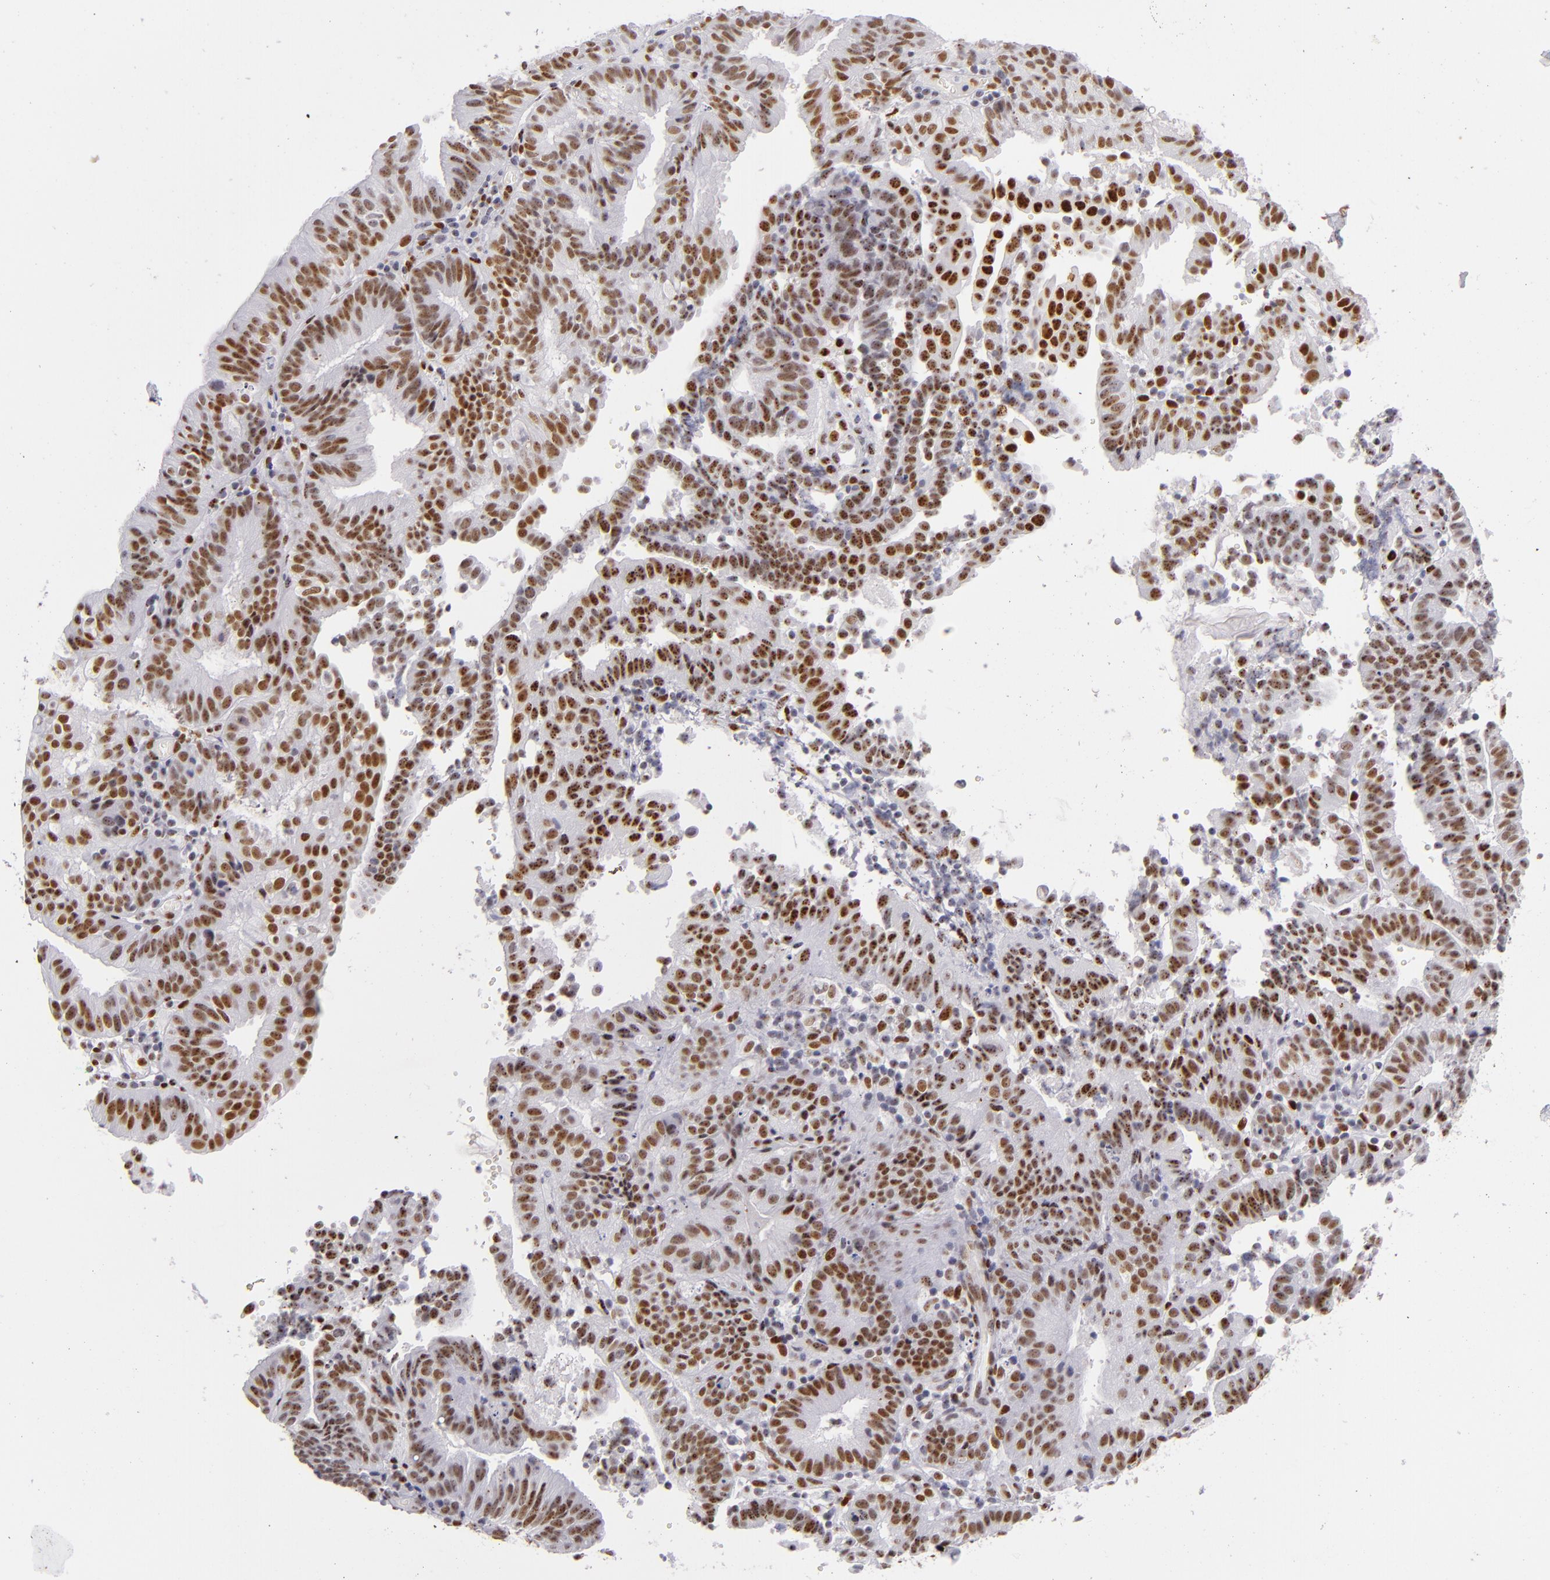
{"staining": {"intensity": "strong", "quantity": ">75%", "location": "nuclear"}, "tissue": "cervical cancer", "cell_type": "Tumor cells", "image_type": "cancer", "snomed": [{"axis": "morphology", "description": "Adenocarcinoma, NOS"}, {"axis": "topography", "description": "Cervix"}], "caption": "High-magnification brightfield microscopy of cervical adenocarcinoma stained with DAB (3,3'-diaminobenzidine) (brown) and counterstained with hematoxylin (blue). tumor cells exhibit strong nuclear staining is seen in about>75% of cells.", "gene": "TOP3A", "patient": {"sex": "female", "age": 60}}